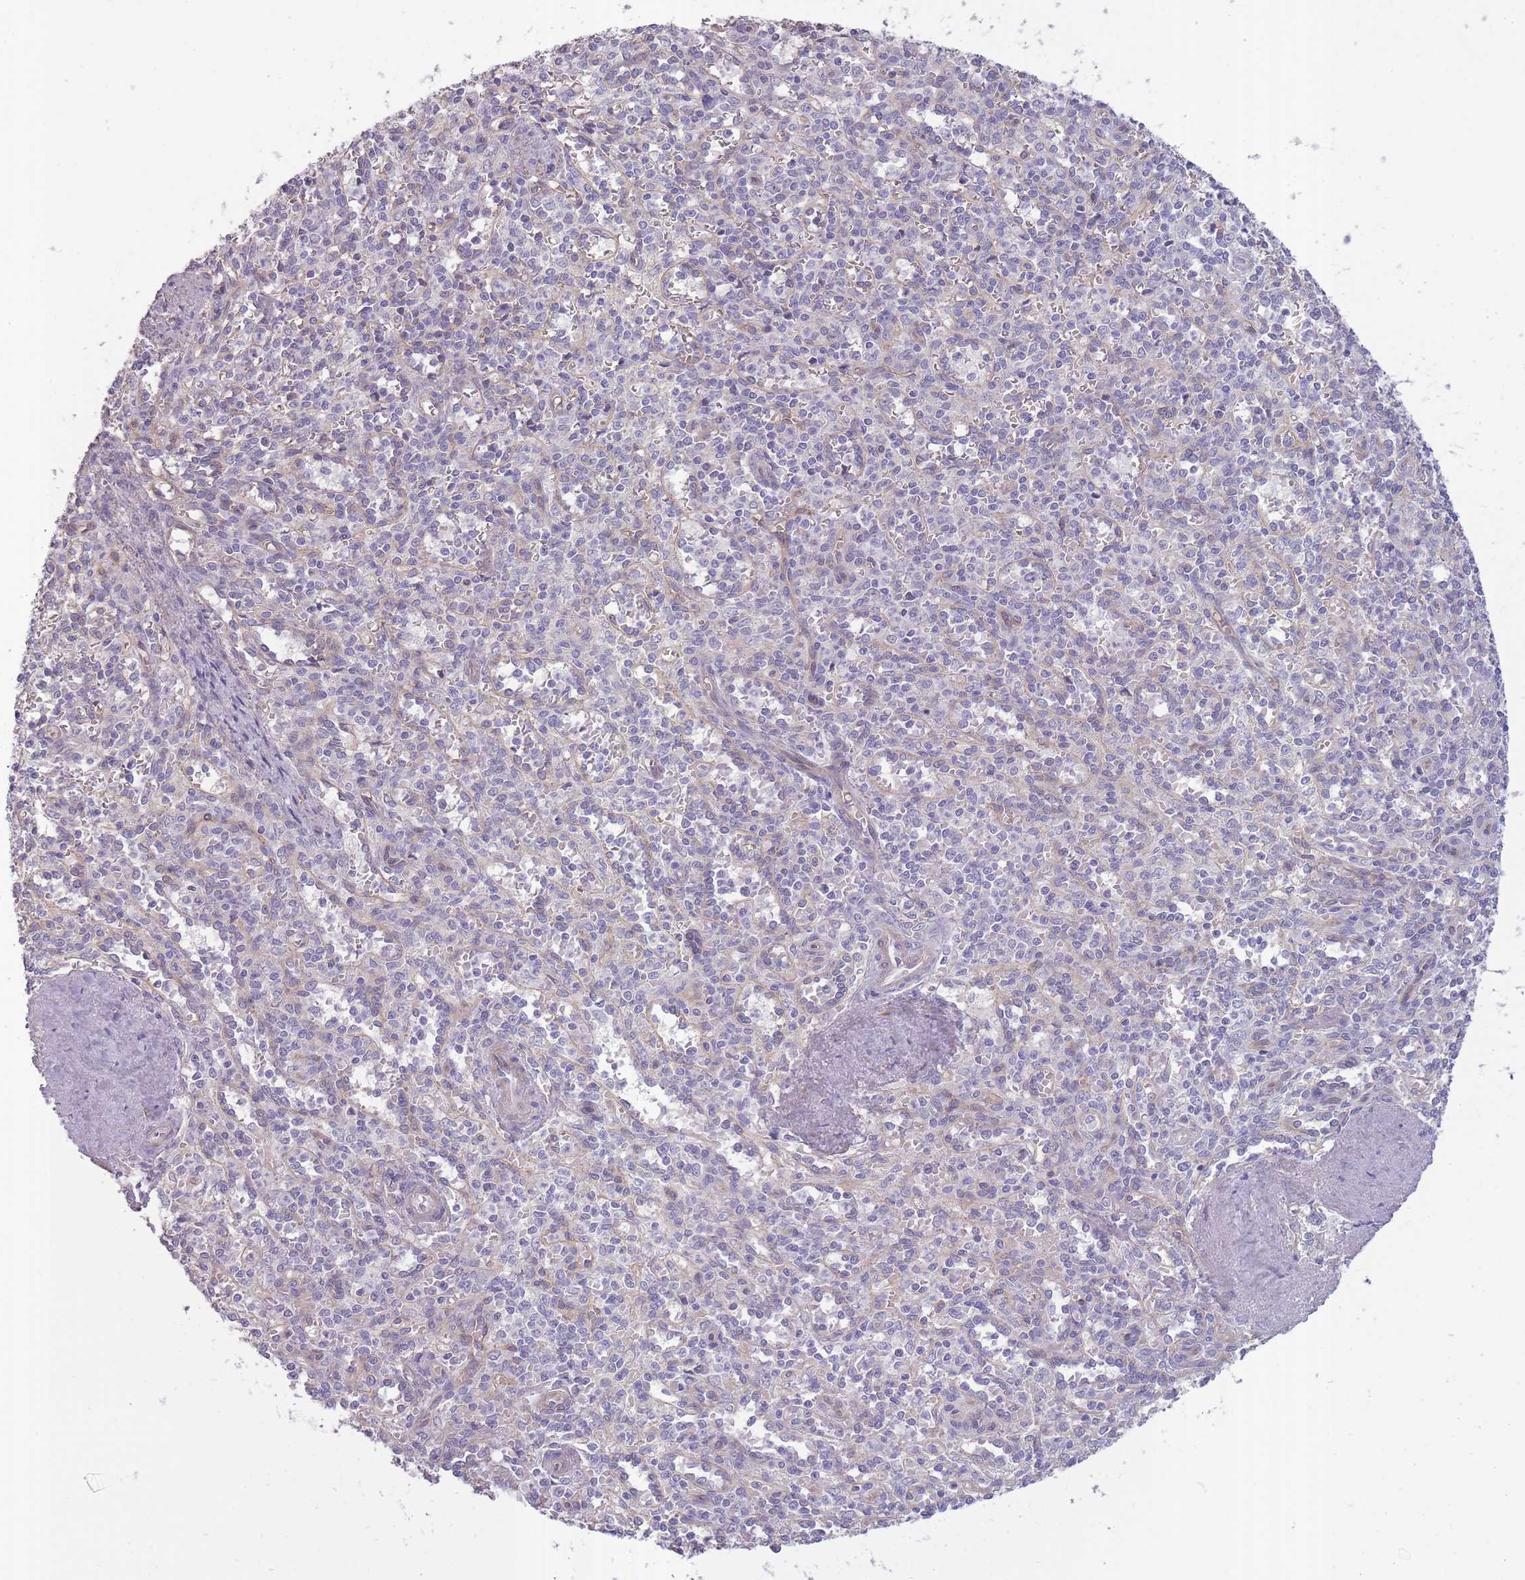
{"staining": {"intensity": "negative", "quantity": "none", "location": "none"}, "tissue": "spleen", "cell_type": "Cells in red pulp", "image_type": "normal", "snomed": [{"axis": "morphology", "description": "Normal tissue, NOS"}, {"axis": "topography", "description": "Spleen"}], "caption": "The image reveals no staining of cells in red pulp in benign spleen. (Brightfield microscopy of DAB immunohistochemistry (IHC) at high magnification).", "gene": "SLC8A2", "patient": {"sex": "female", "age": 70}}